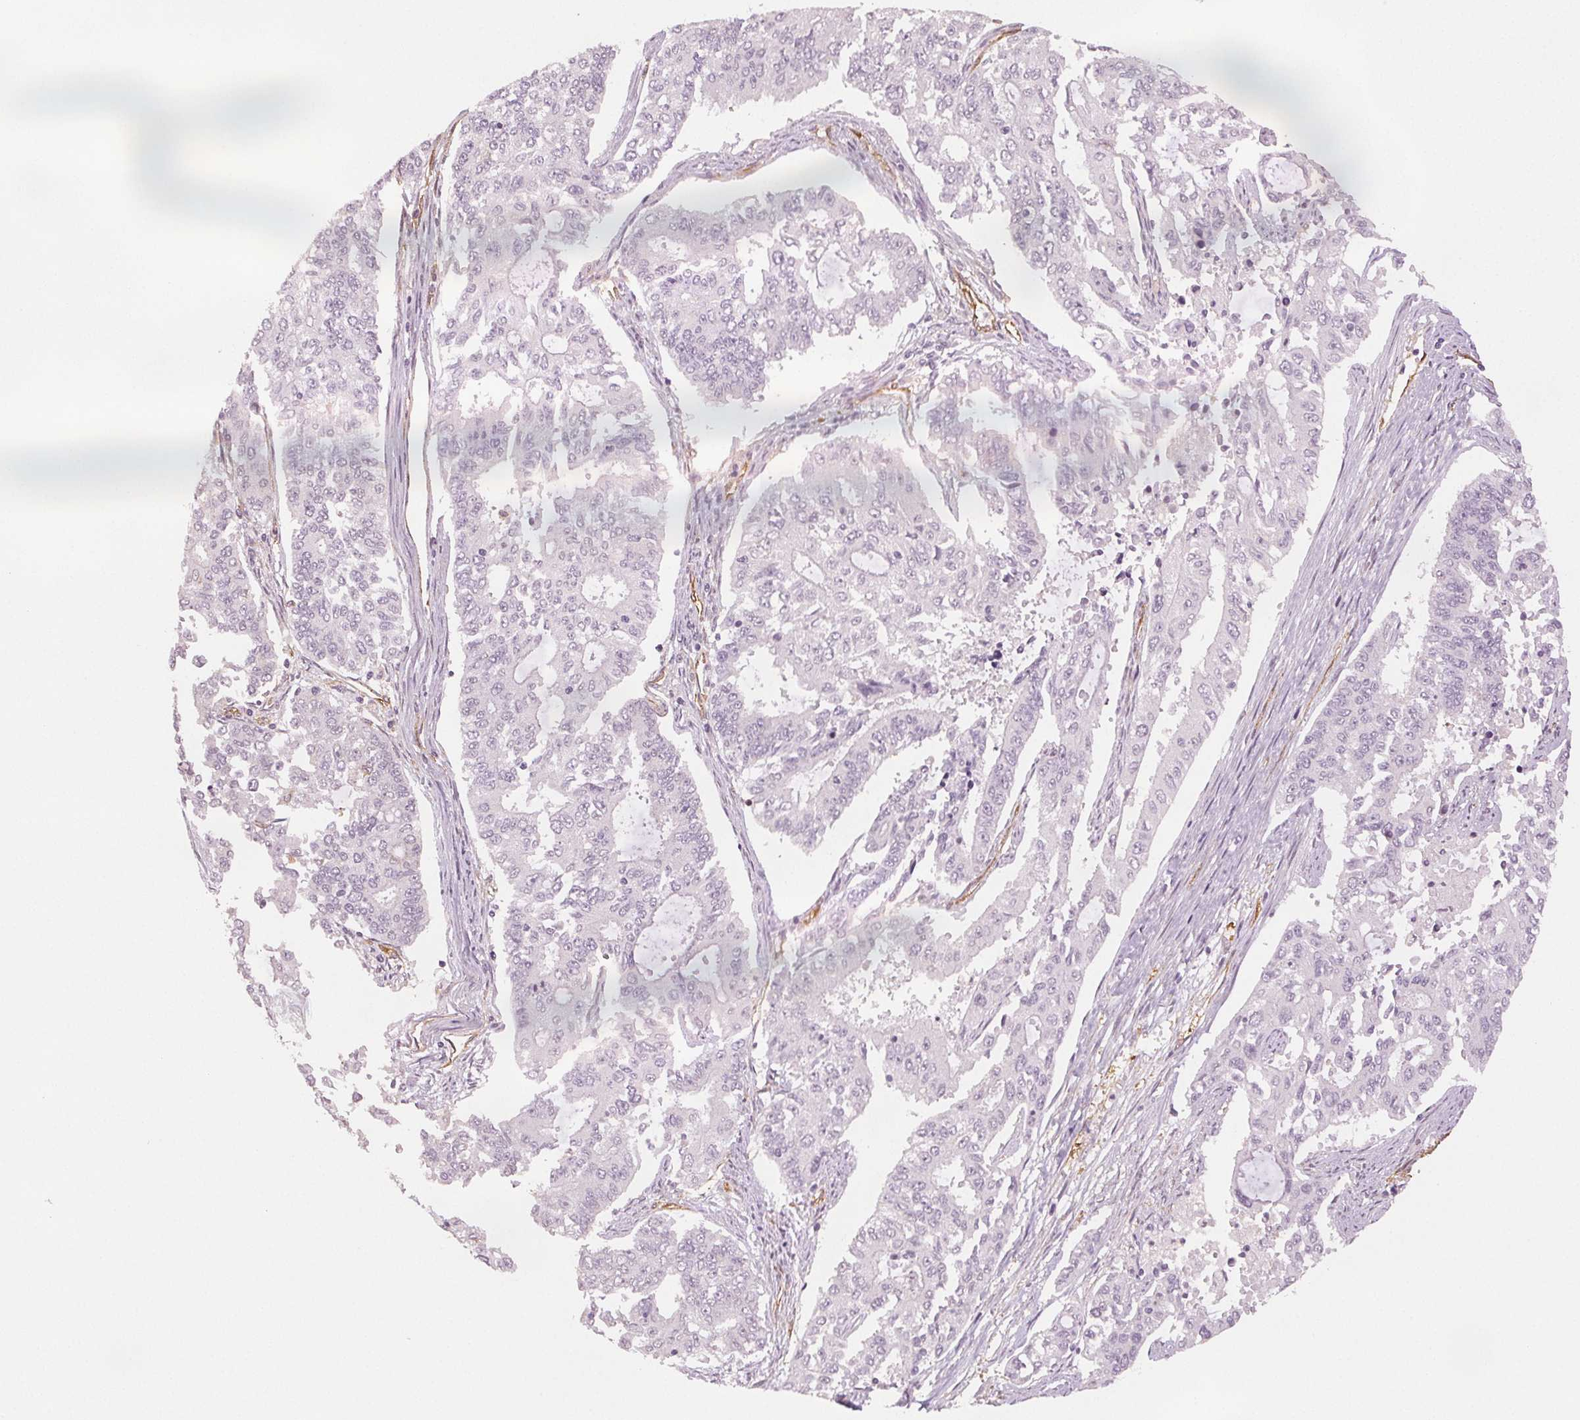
{"staining": {"intensity": "negative", "quantity": "none", "location": "none"}, "tissue": "endometrial cancer", "cell_type": "Tumor cells", "image_type": "cancer", "snomed": [{"axis": "morphology", "description": "Adenocarcinoma, NOS"}, {"axis": "topography", "description": "Uterus"}], "caption": "Tumor cells are negative for brown protein staining in endometrial cancer. (Stains: DAB immunohistochemistry with hematoxylin counter stain, Microscopy: brightfield microscopy at high magnification).", "gene": "DIAPH2", "patient": {"sex": "female", "age": 59}}